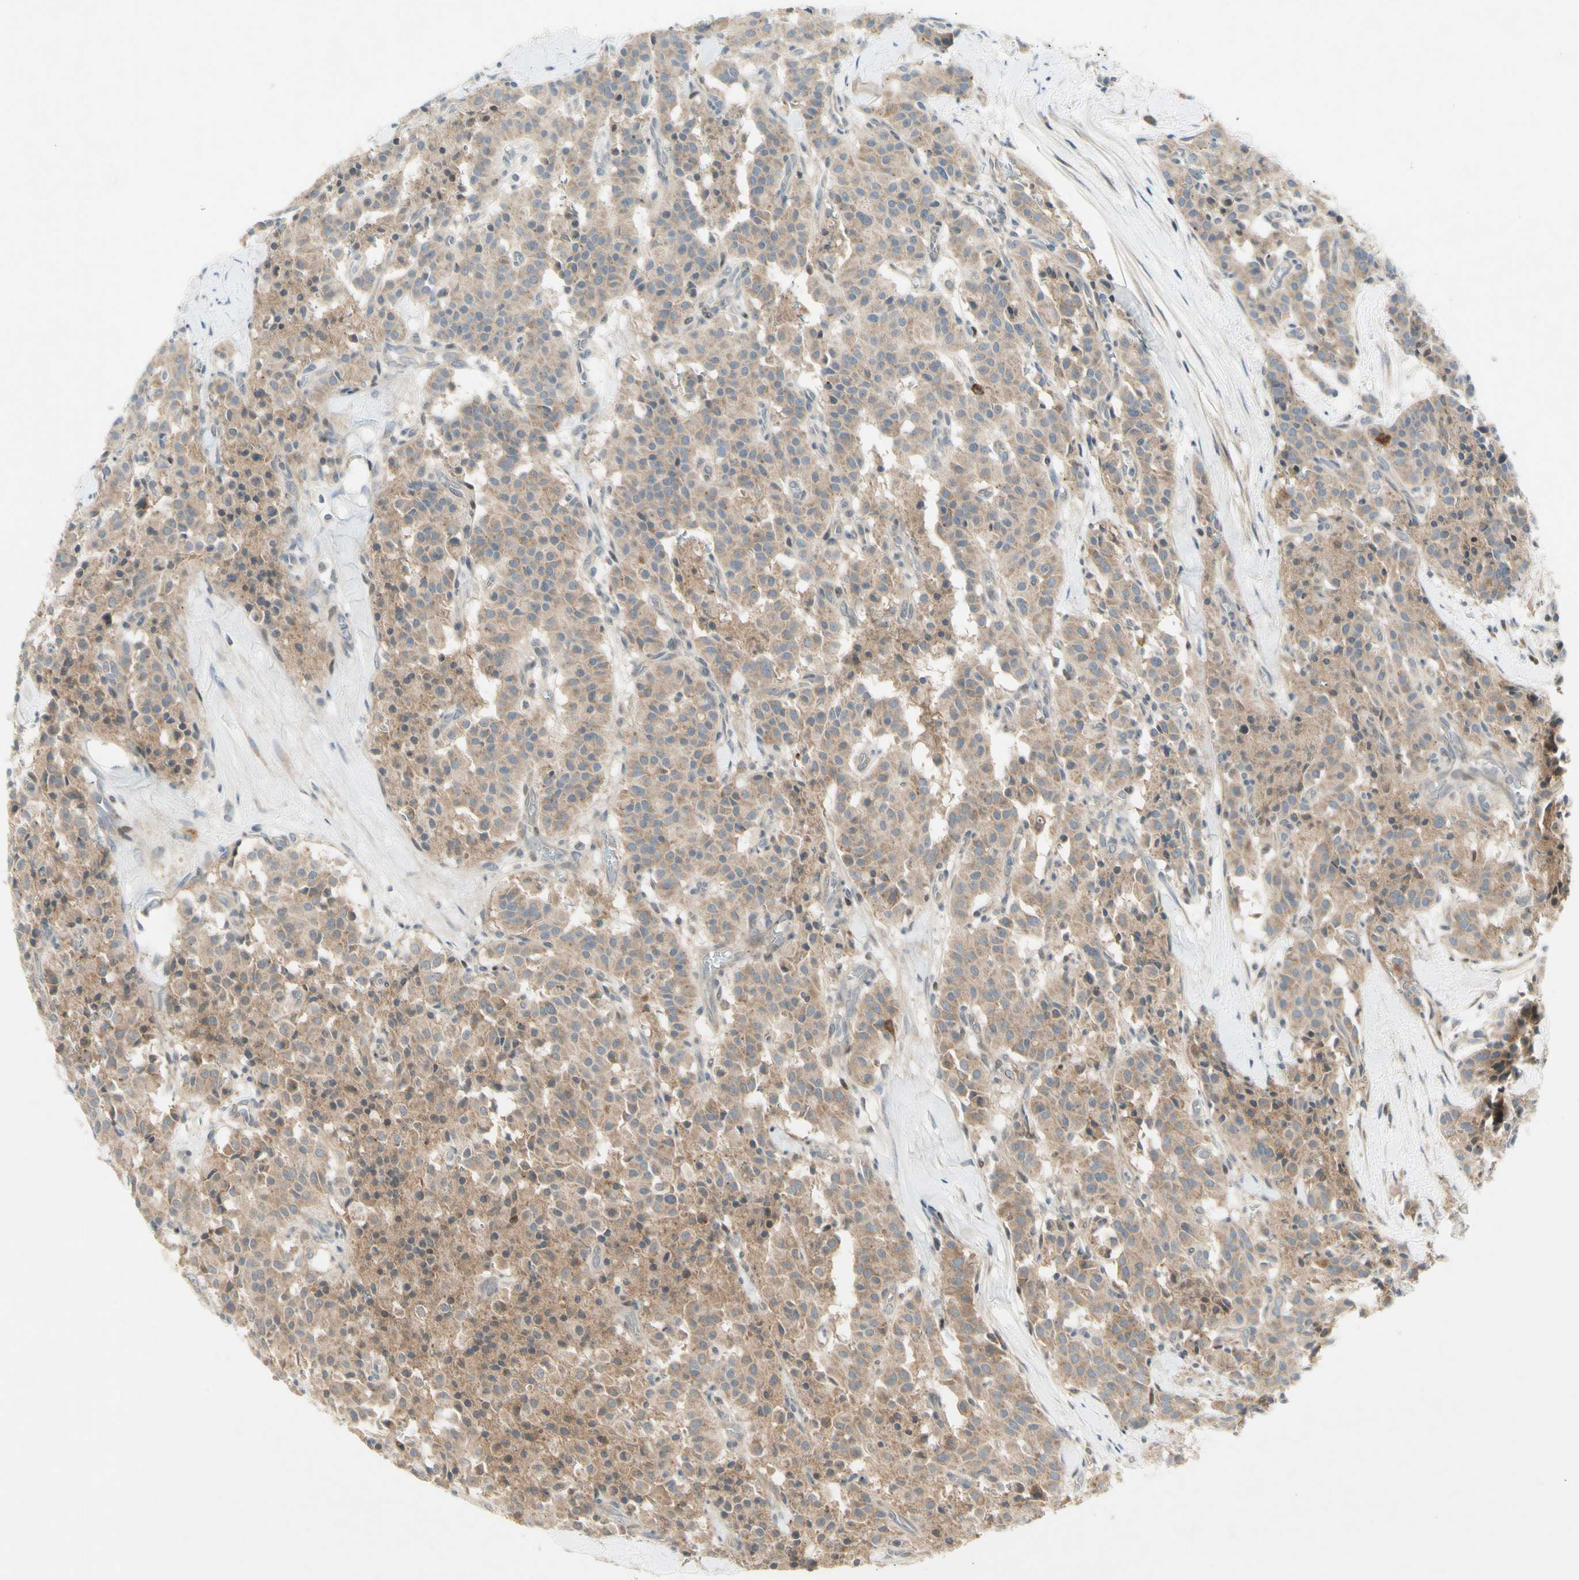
{"staining": {"intensity": "moderate", "quantity": "25%-75%", "location": "cytoplasmic/membranous"}, "tissue": "carcinoid", "cell_type": "Tumor cells", "image_type": "cancer", "snomed": [{"axis": "morphology", "description": "Carcinoid, malignant, NOS"}, {"axis": "topography", "description": "Lung"}], "caption": "Carcinoid stained for a protein (brown) shows moderate cytoplasmic/membranous positive positivity in approximately 25%-75% of tumor cells.", "gene": "ETF1", "patient": {"sex": "male", "age": 30}}